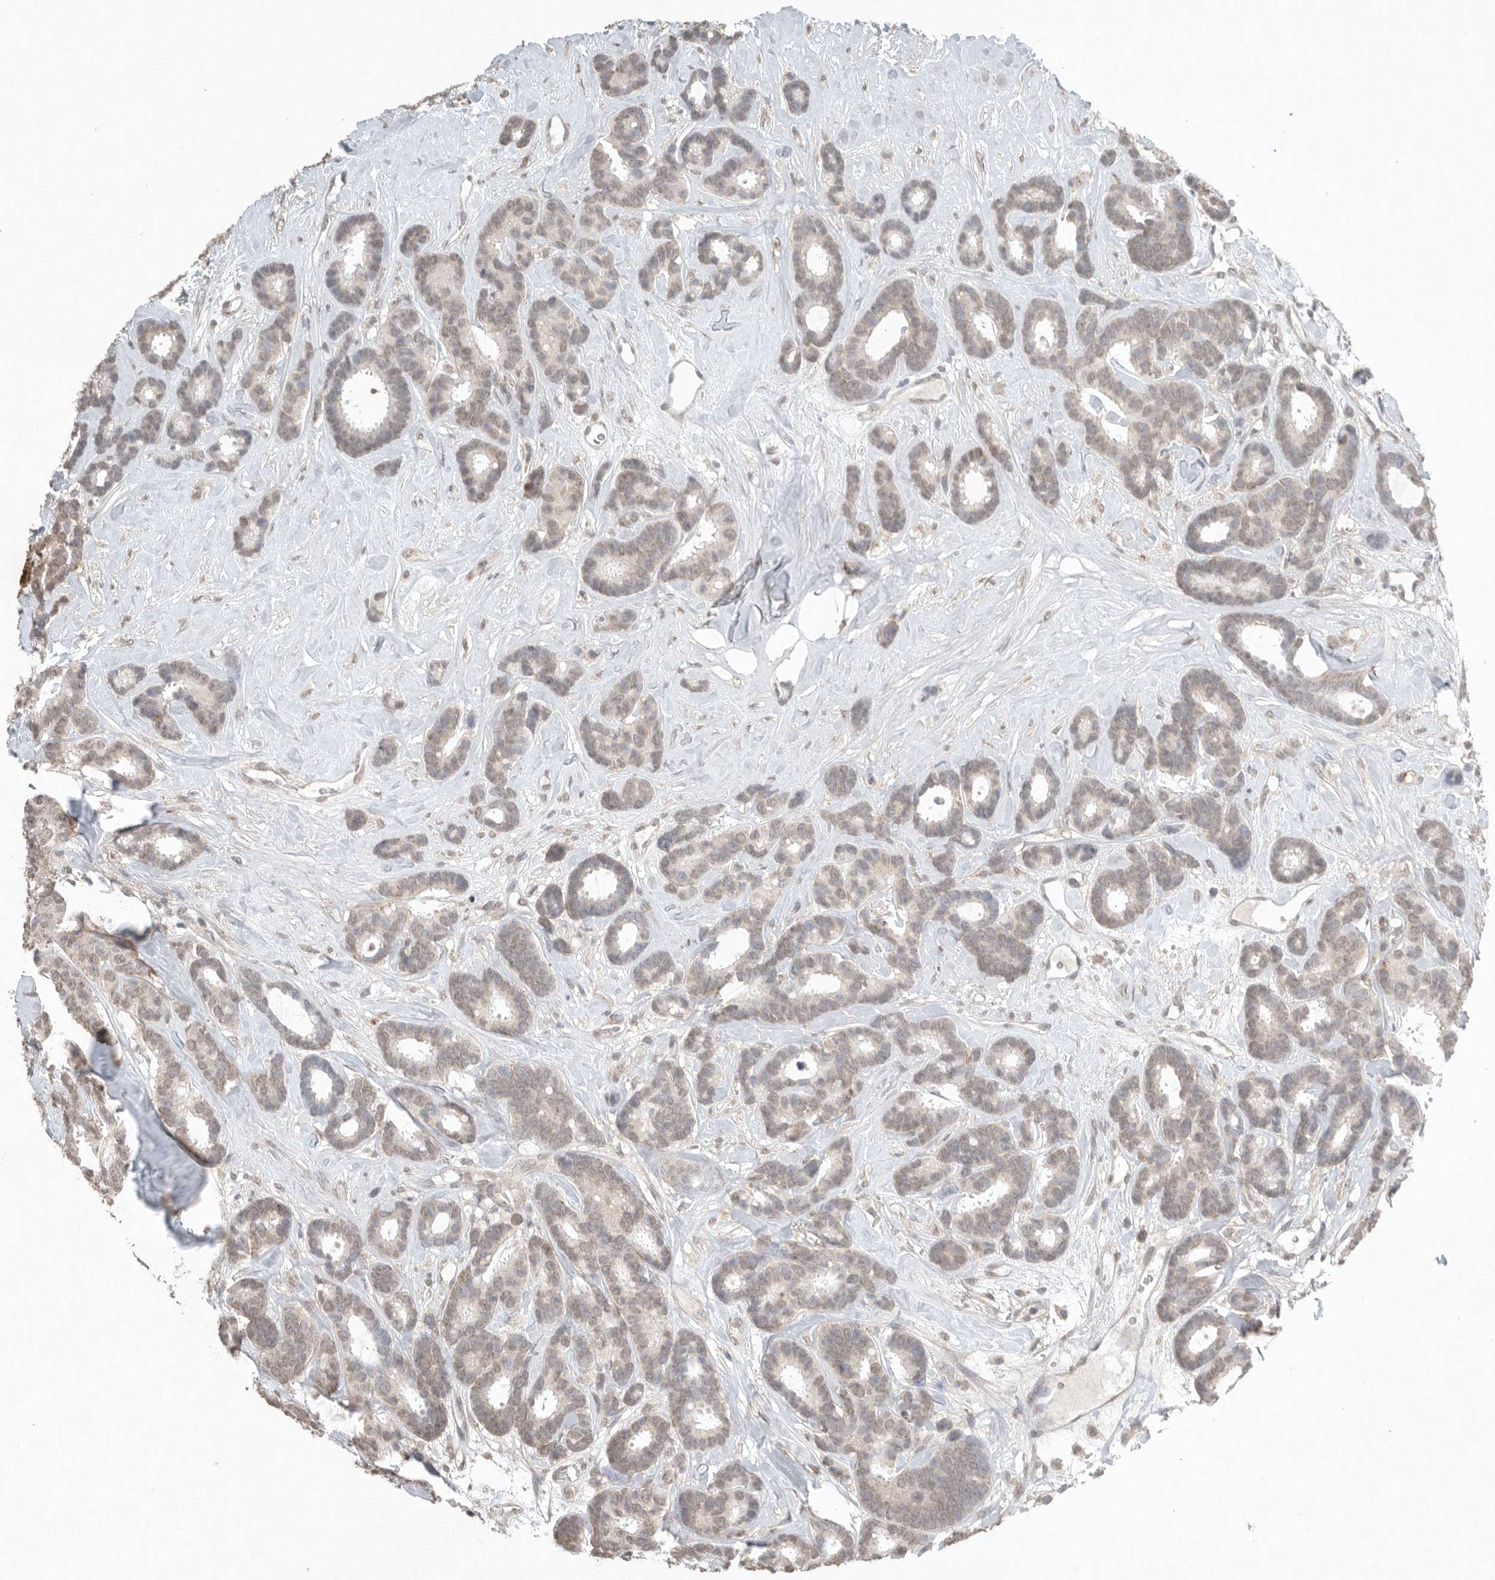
{"staining": {"intensity": "weak", "quantity": "<25%", "location": "nuclear"}, "tissue": "breast cancer", "cell_type": "Tumor cells", "image_type": "cancer", "snomed": [{"axis": "morphology", "description": "Duct carcinoma"}, {"axis": "topography", "description": "Breast"}], "caption": "A high-resolution micrograph shows immunohistochemistry (IHC) staining of infiltrating ductal carcinoma (breast), which shows no significant staining in tumor cells.", "gene": "KLK5", "patient": {"sex": "female", "age": 87}}